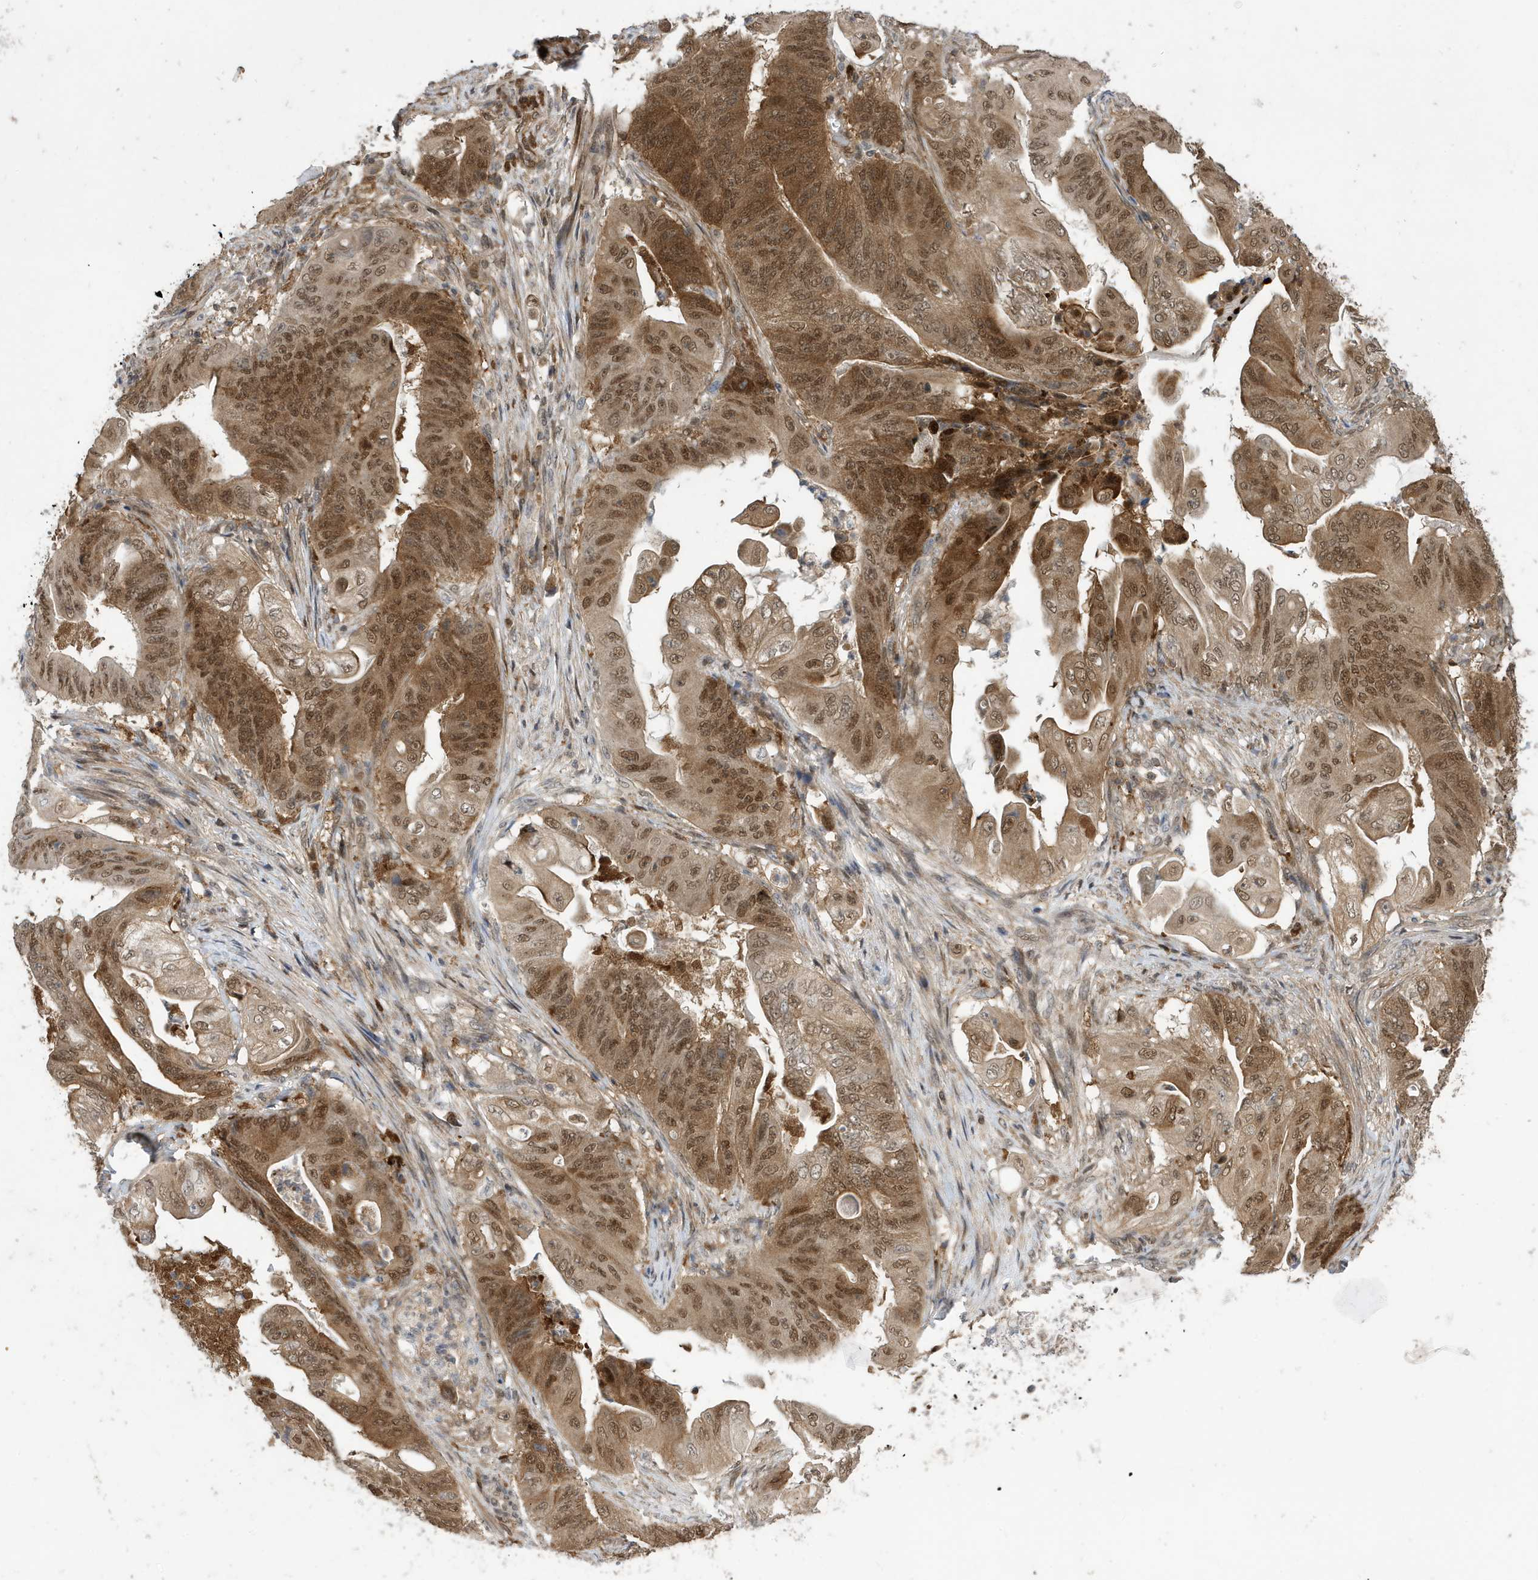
{"staining": {"intensity": "moderate", "quantity": ">75%", "location": "cytoplasmic/membranous,nuclear"}, "tissue": "stomach cancer", "cell_type": "Tumor cells", "image_type": "cancer", "snomed": [{"axis": "morphology", "description": "Adenocarcinoma, NOS"}, {"axis": "topography", "description": "Stomach"}], "caption": "Protein staining of stomach cancer tissue reveals moderate cytoplasmic/membranous and nuclear positivity in approximately >75% of tumor cells.", "gene": "UBQLN1", "patient": {"sex": "female", "age": 73}}